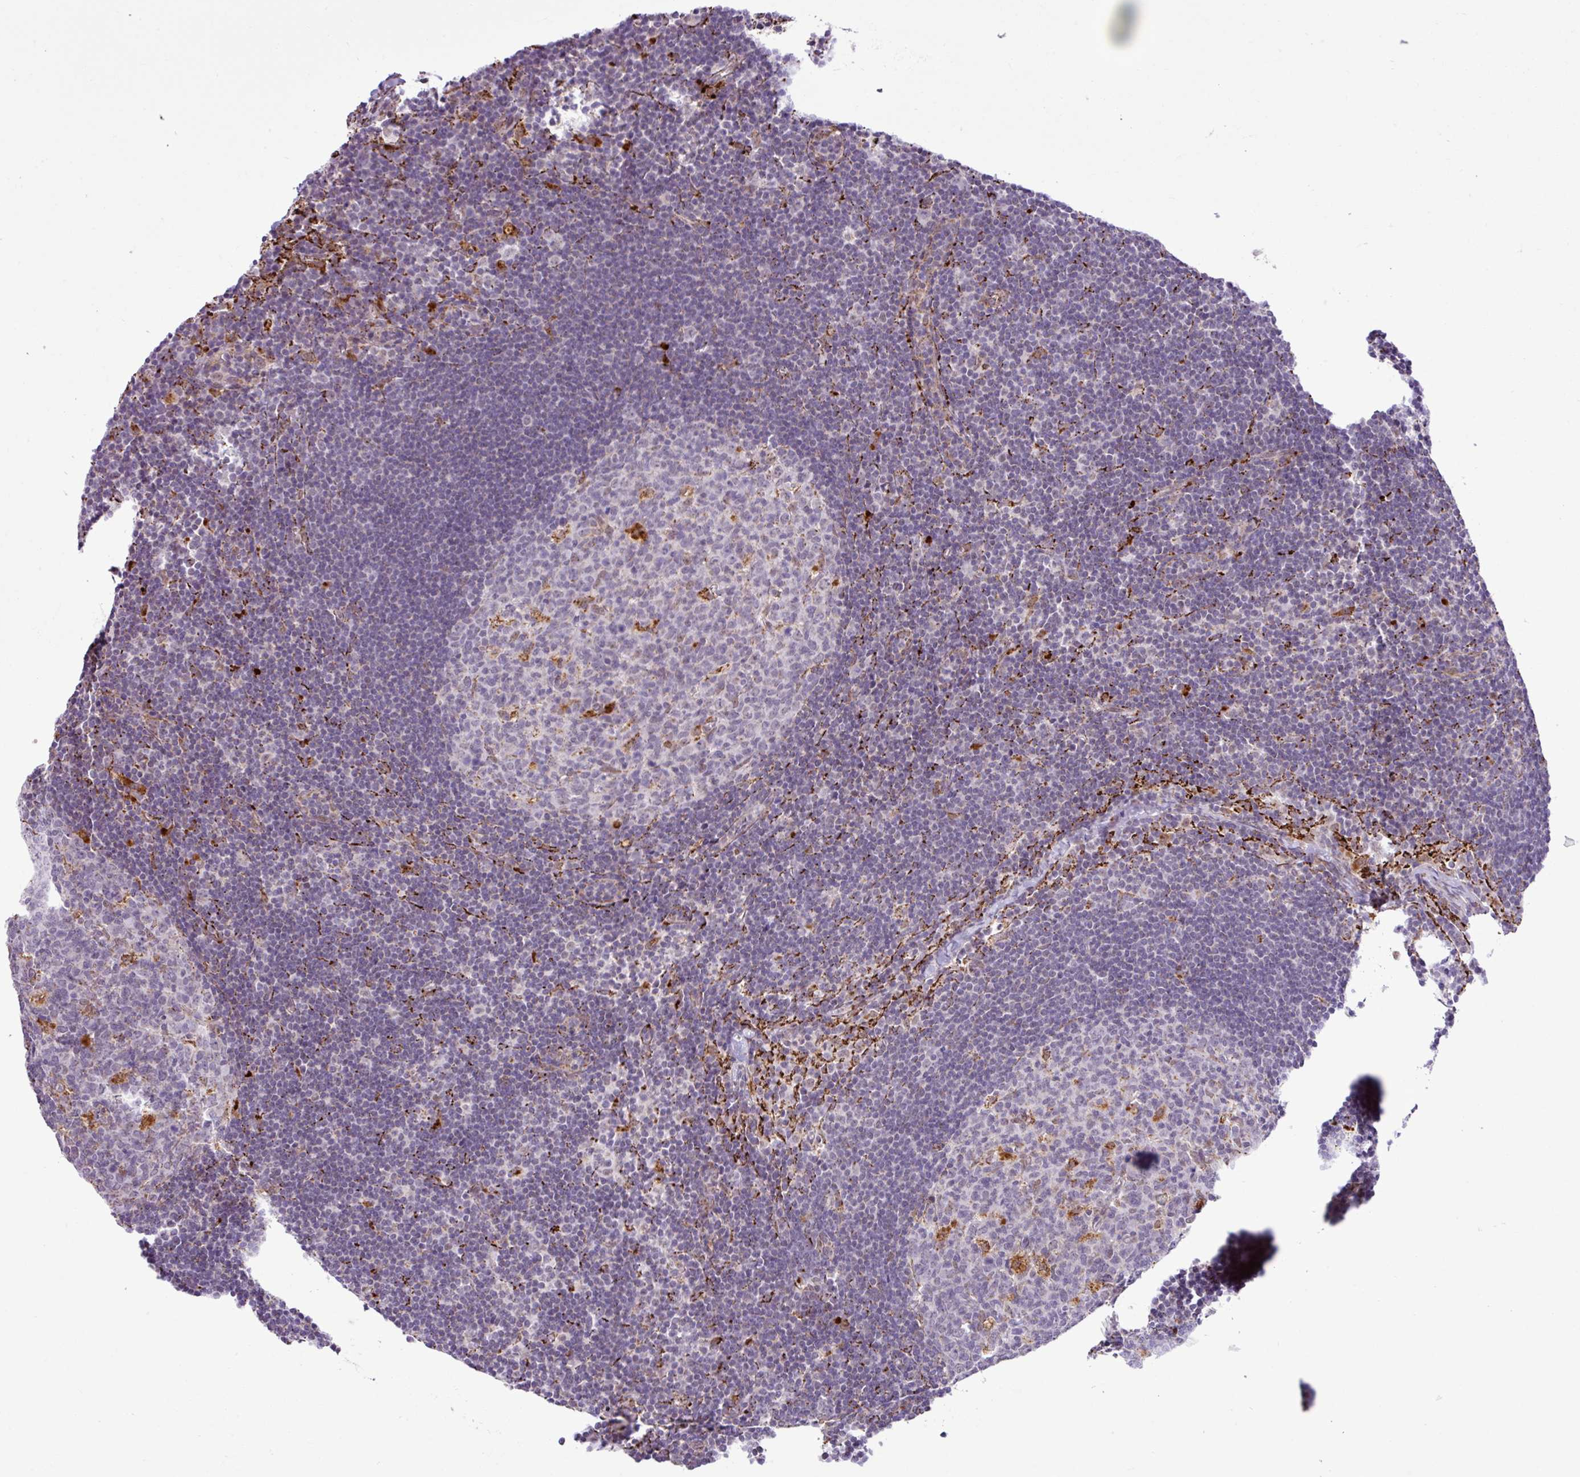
{"staining": {"intensity": "negative", "quantity": "none", "location": "none"}, "tissue": "lymph node", "cell_type": "Germinal center cells", "image_type": "normal", "snomed": [{"axis": "morphology", "description": "Normal tissue, NOS"}, {"axis": "topography", "description": "Lymph node"}], "caption": "A photomicrograph of lymph node stained for a protein displays no brown staining in germinal center cells. (DAB IHC visualized using brightfield microscopy, high magnification).", "gene": "SGPP1", "patient": {"sex": "female", "age": 29}}